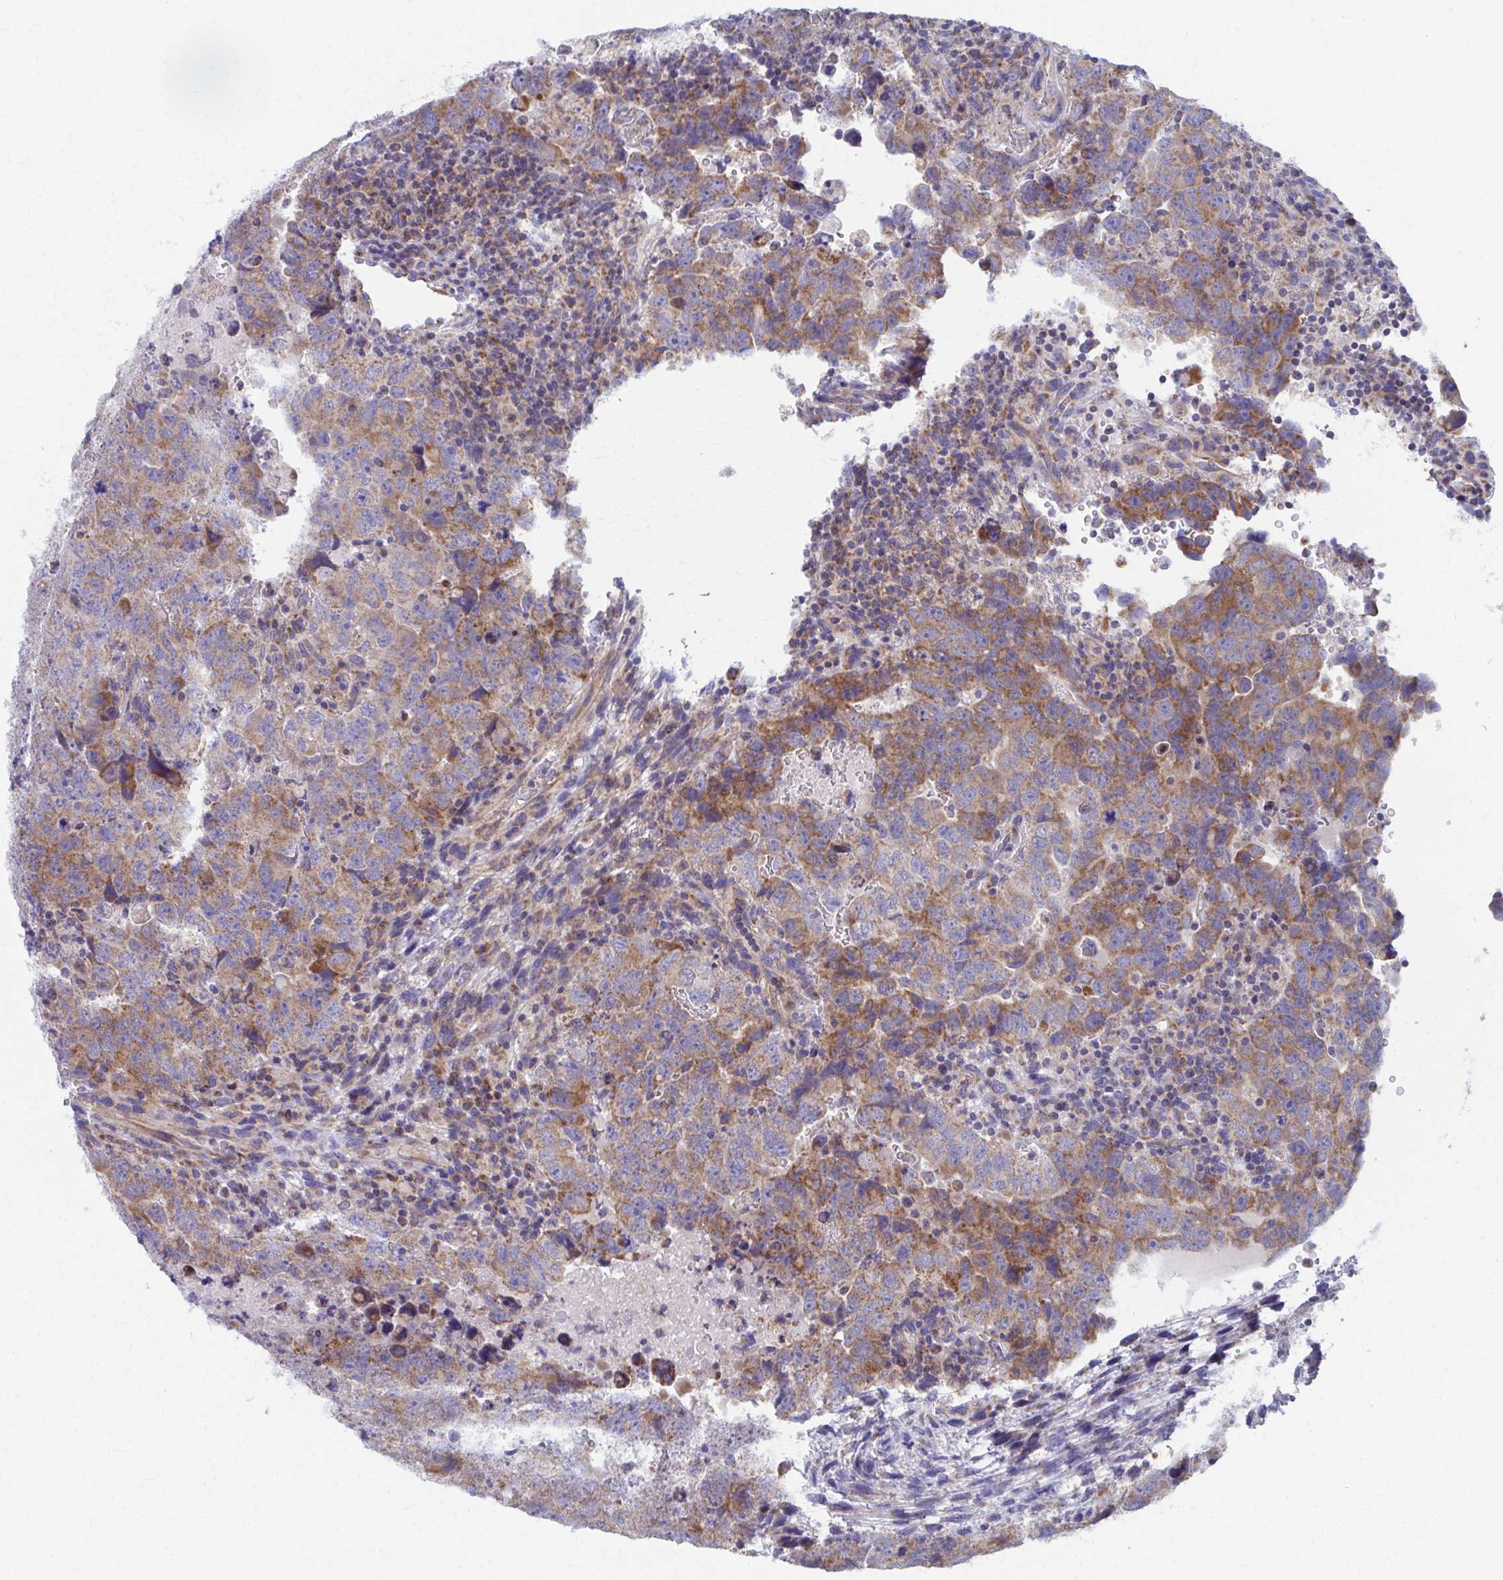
{"staining": {"intensity": "moderate", "quantity": ">75%", "location": "cytoplasmic/membranous"}, "tissue": "testis cancer", "cell_type": "Tumor cells", "image_type": "cancer", "snomed": [{"axis": "morphology", "description": "Carcinoma, Embryonal, NOS"}, {"axis": "topography", "description": "Testis"}], "caption": "Immunohistochemical staining of testis cancer (embryonal carcinoma) shows medium levels of moderate cytoplasmic/membranous expression in about >75% of tumor cells. (Stains: DAB (3,3'-diaminobenzidine) in brown, nuclei in blue, Microscopy: brightfield microscopy at high magnification).", "gene": "RCC1L", "patient": {"sex": "male", "age": 24}}